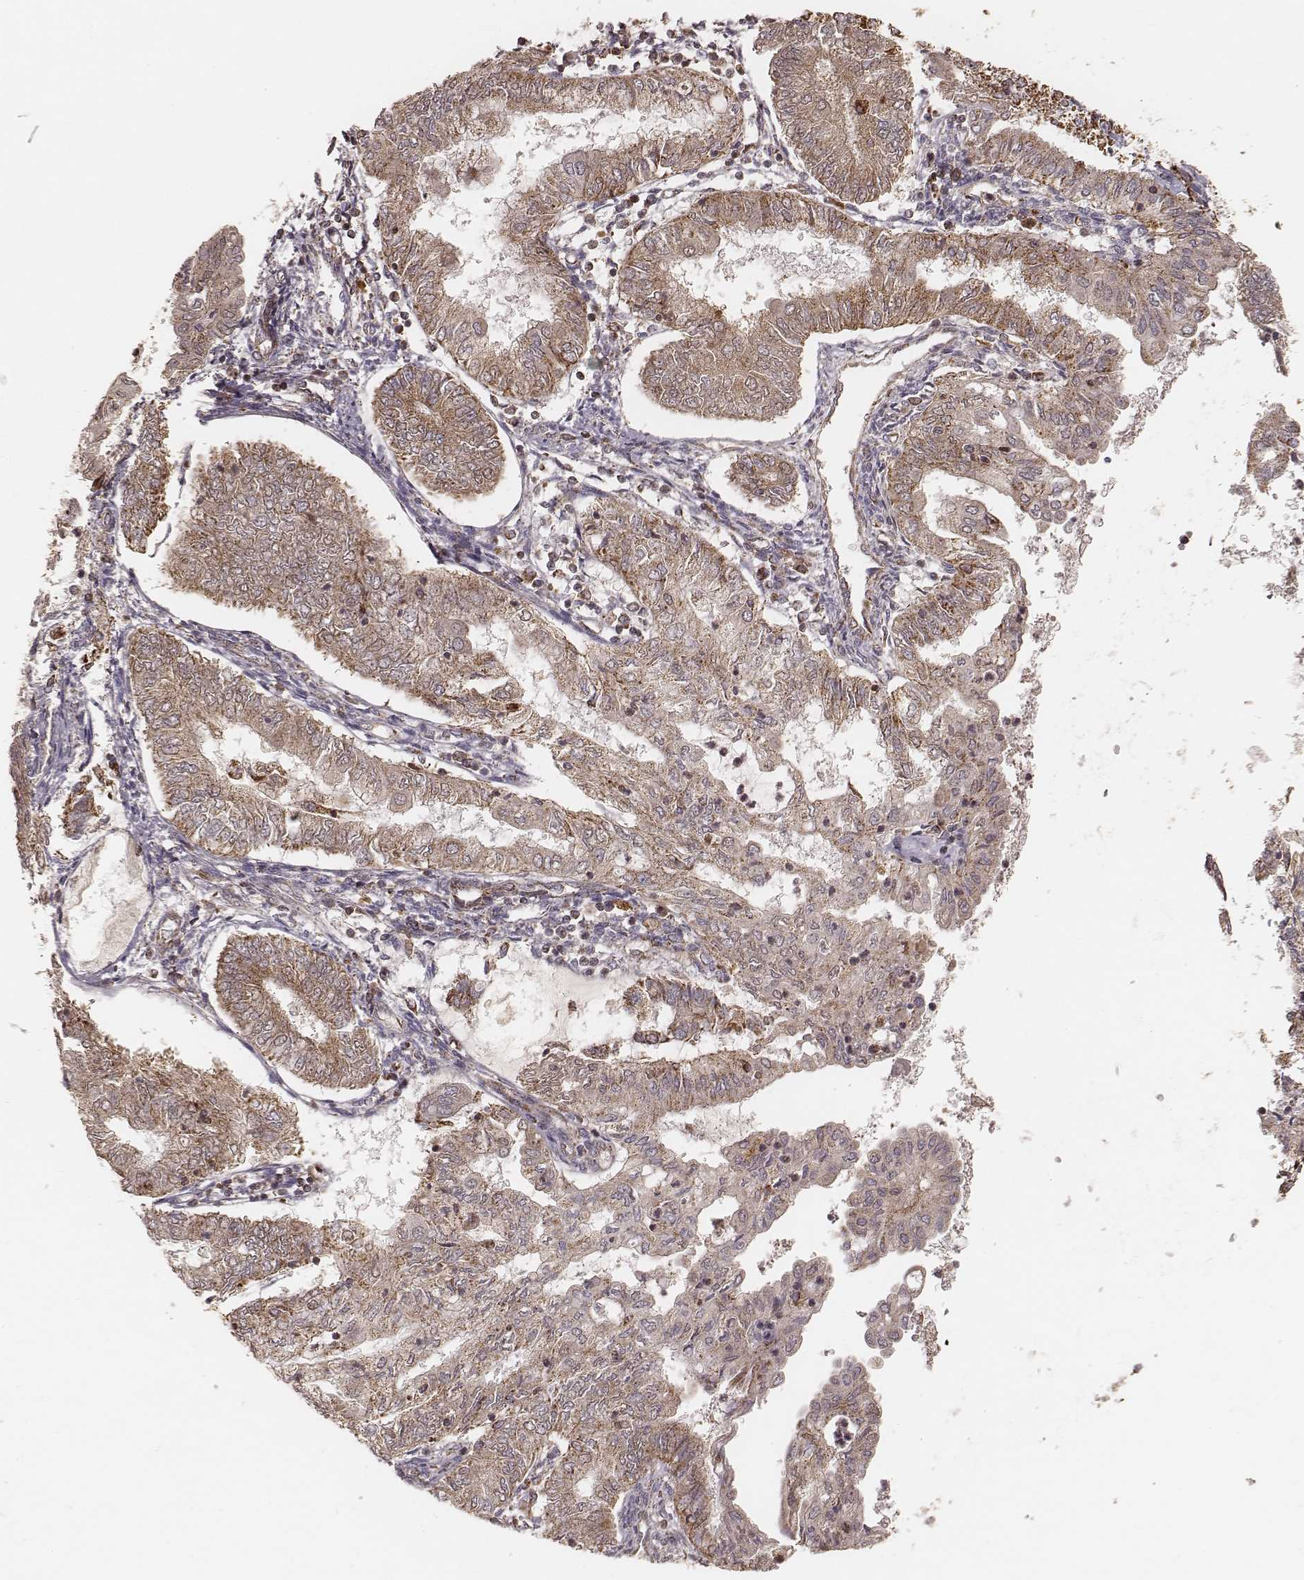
{"staining": {"intensity": "moderate", "quantity": ">75%", "location": "cytoplasmic/membranous"}, "tissue": "endometrial cancer", "cell_type": "Tumor cells", "image_type": "cancer", "snomed": [{"axis": "morphology", "description": "Adenocarcinoma, NOS"}, {"axis": "topography", "description": "Endometrium"}], "caption": "Immunohistochemical staining of adenocarcinoma (endometrial) demonstrates moderate cytoplasmic/membranous protein expression in about >75% of tumor cells. Using DAB (brown) and hematoxylin (blue) stains, captured at high magnification using brightfield microscopy.", "gene": "CS", "patient": {"sex": "female", "age": 68}}